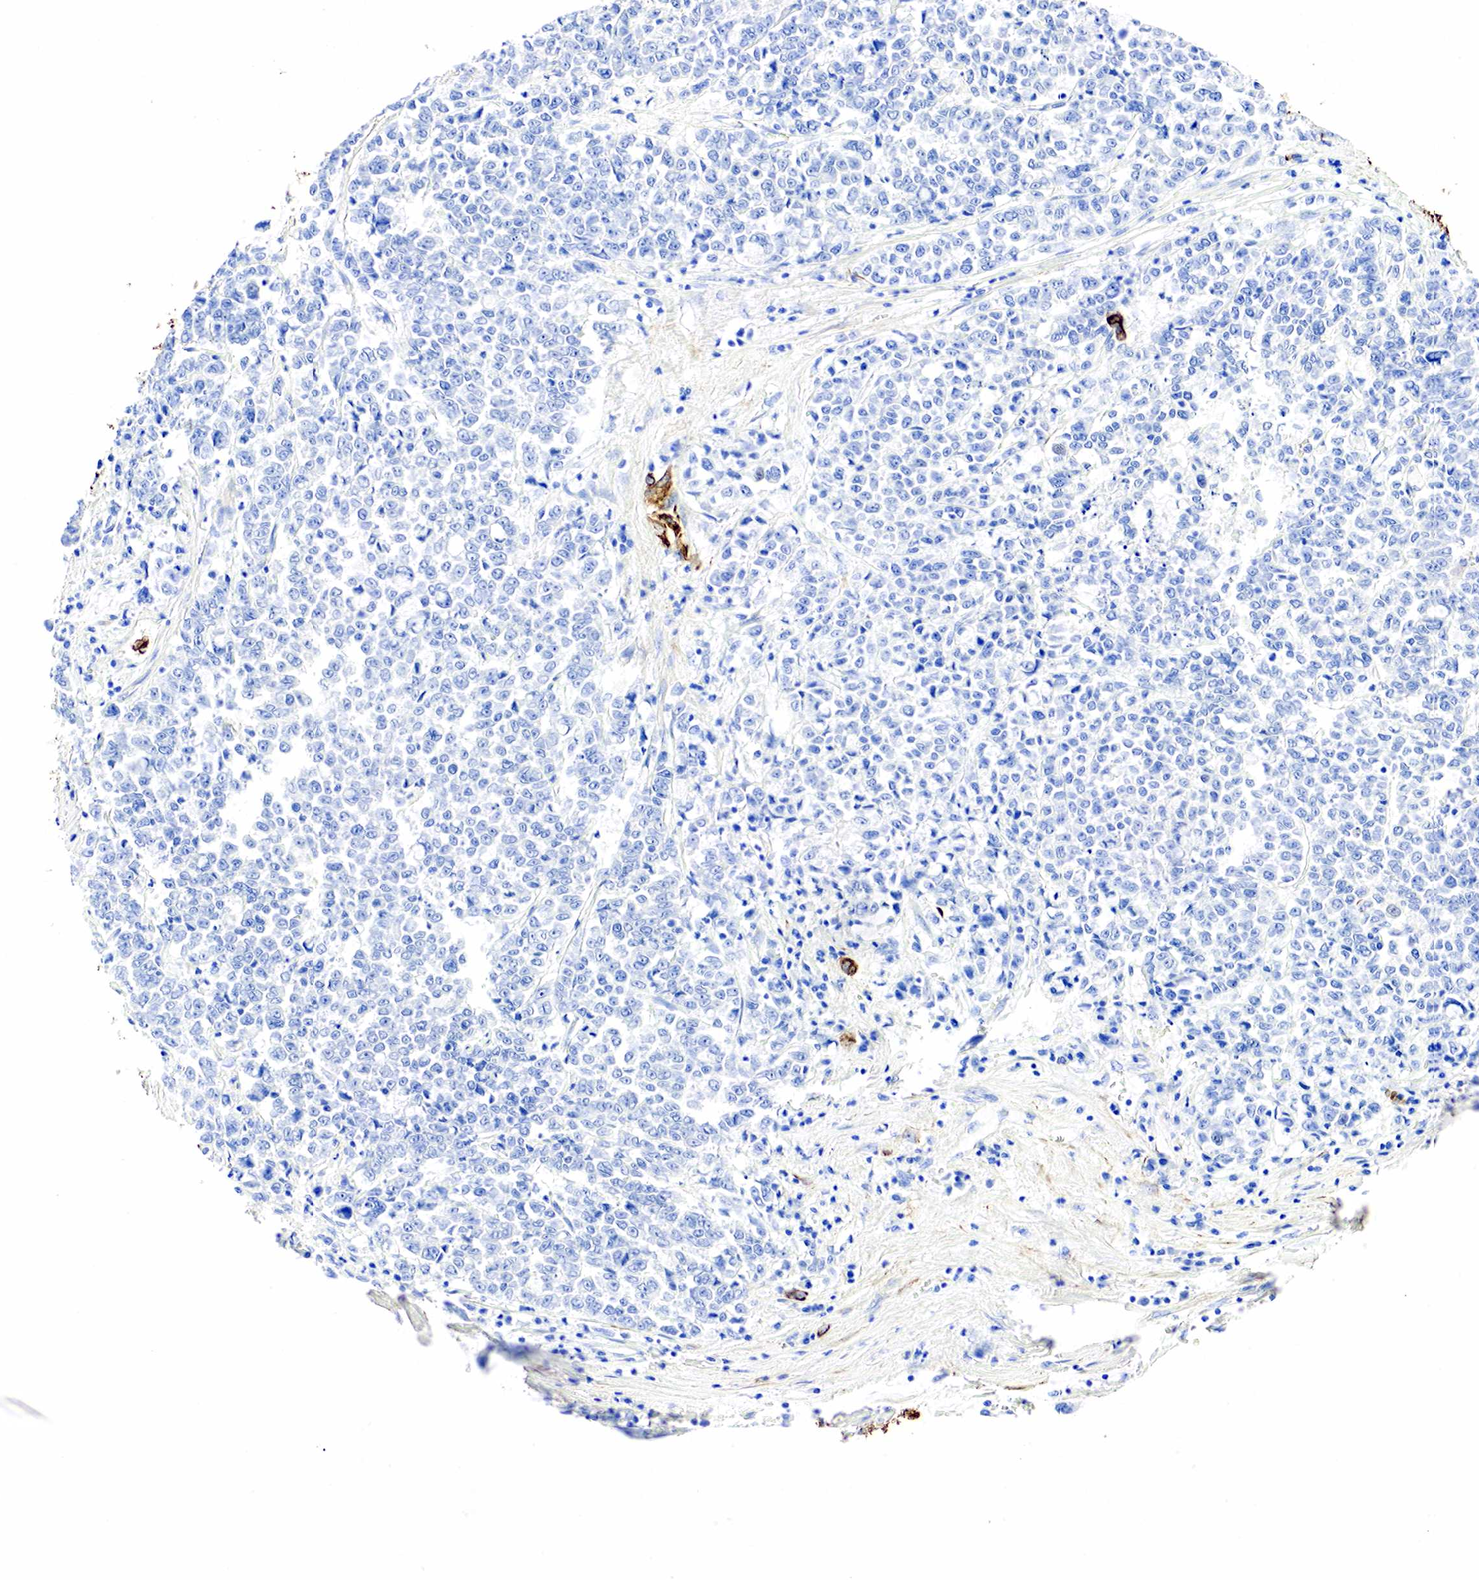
{"staining": {"intensity": "negative", "quantity": "none", "location": "none"}, "tissue": "liver cancer", "cell_type": "Tumor cells", "image_type": "cancer", "snomed": [{"axis": "morphology", "description": "Carcinoma, metastatic, NOS"}, {"axis": "topography", "description": "Liver"}], "caption": "DAB (3,3'-diaminobenzidine) immunohistochemical staining of human liver metastatic carcinoma exhibits no significant expression in tumor cells.", "gene": "KRT7", "patient": {"sex": "female", "age": 58}}